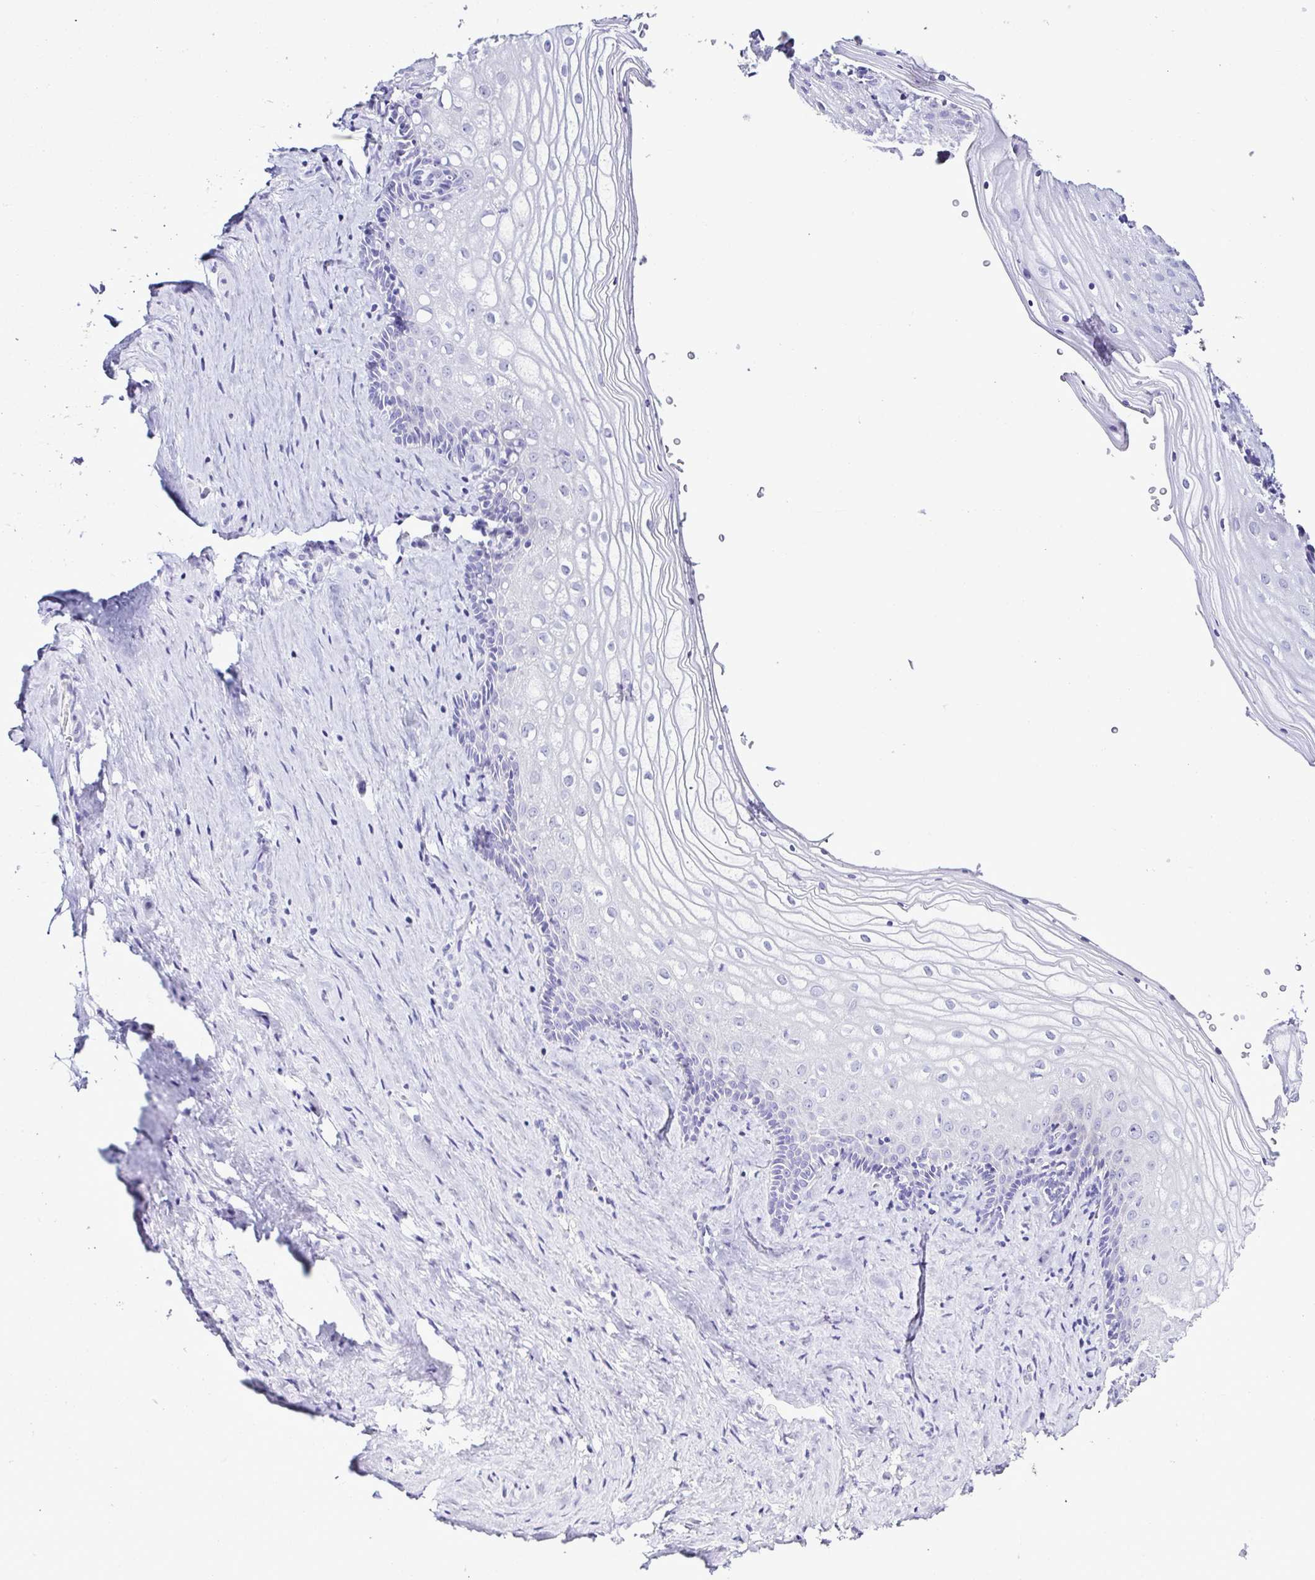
{"staining": {"intensity": "negative", "quantity": "none", "location": "none"}, "tissue": "vagina", "cell_type": "Squamous epithelial cells", "image_type": "normal", "snomed": [{"axis": "morphology", "description": "Normal tissue, NOS"}, {"axis": "topography", "description": "Vagina"}], "caption": "The immunohistochemistry histopathology image has no significant expression in squamous epithelial cells of vagina.", "gene": "SRL", "patient": {"sex": "female", "age": 42}}